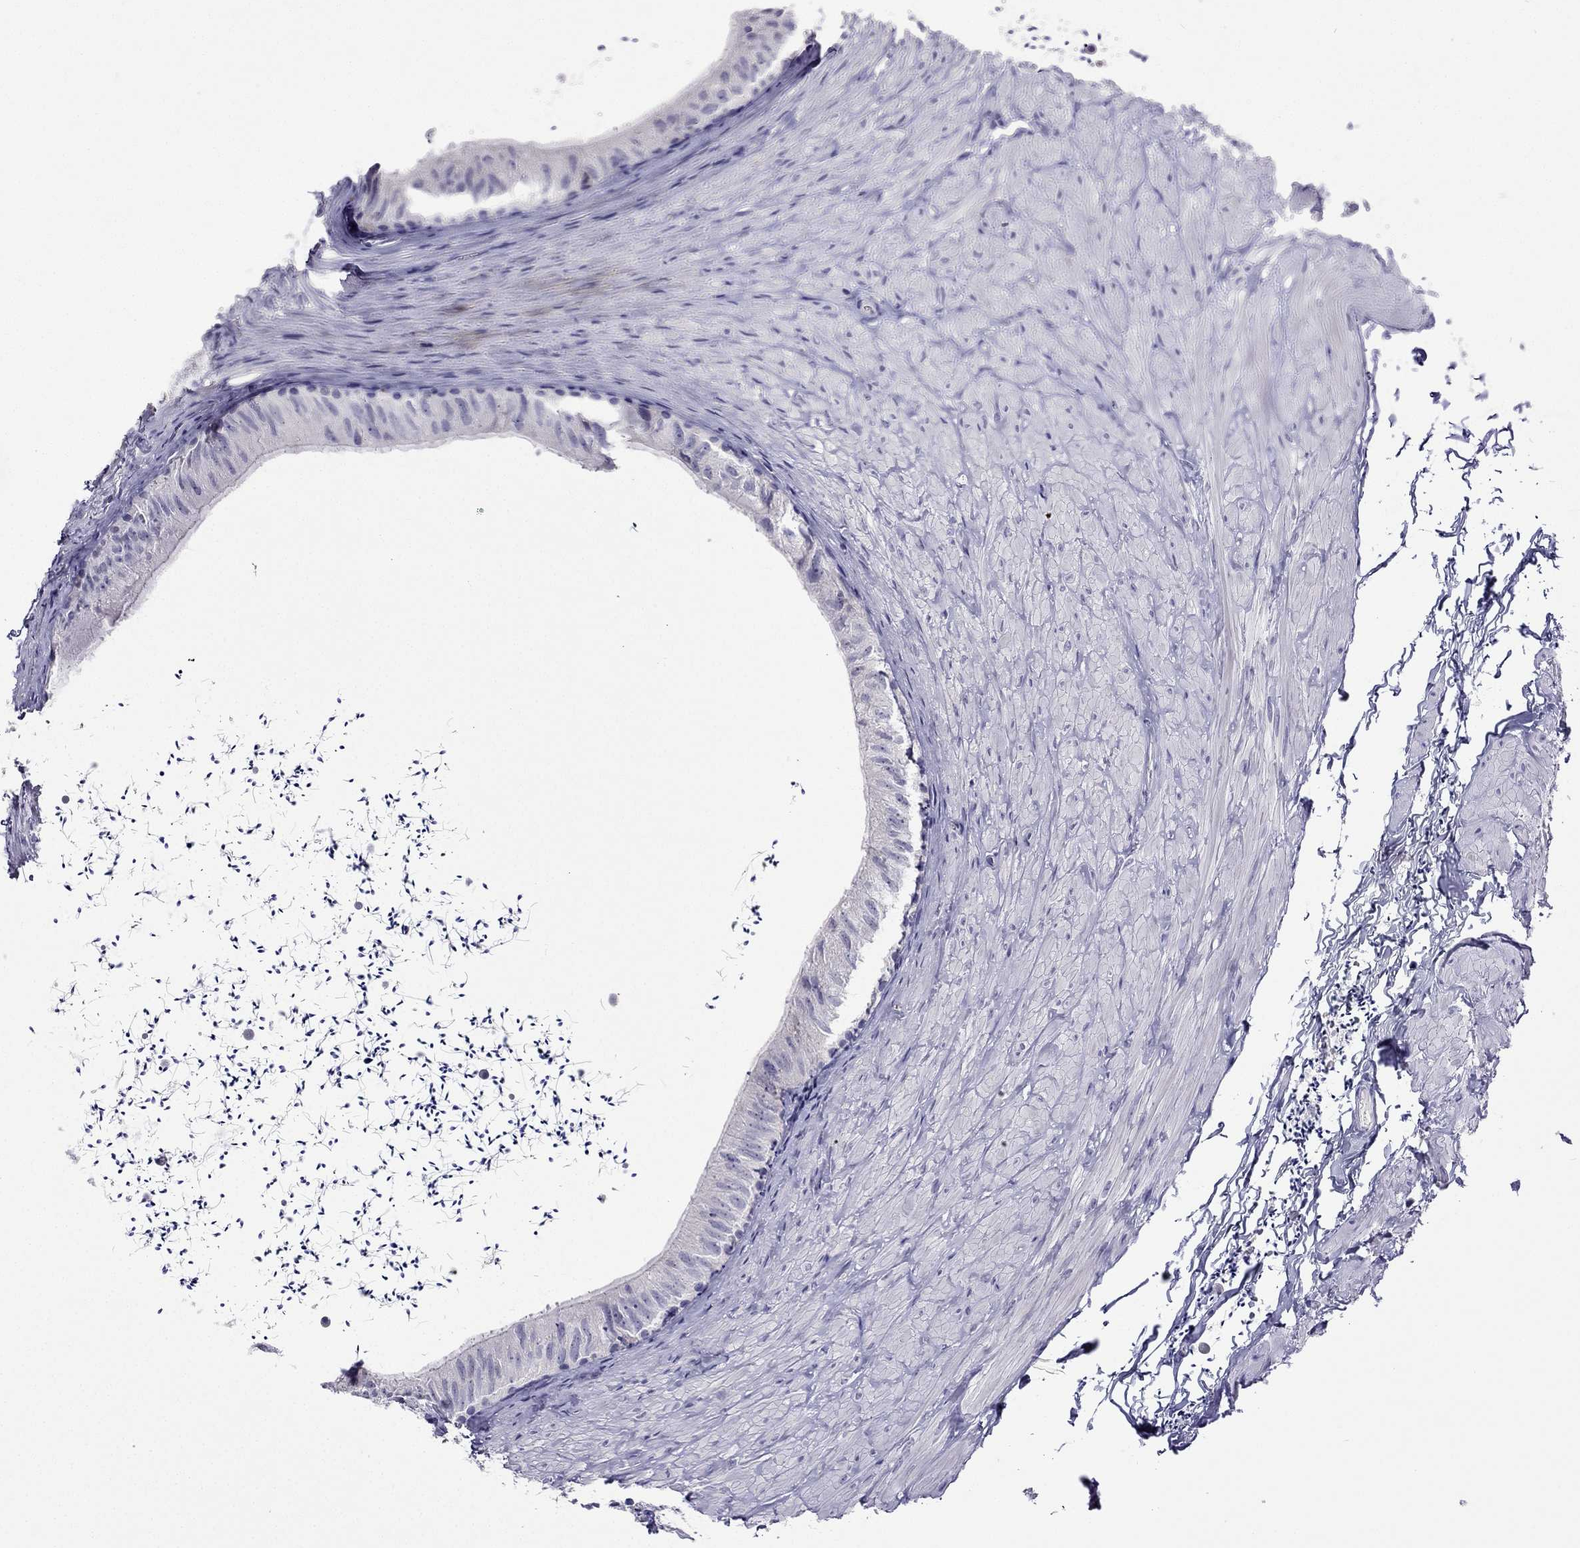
{"staining": {"intensity": "negative", "quantity": "none", "location": "none"}, "tissue": "epididymis", "cell_type": "Glandular cells", "image_type": "normal", "snomed": [{"axis": "morphology", "description": "Normal tissue, NOS"}, {"axis": "topography", "description": "Epididymis"}], "caption": "Immunohistochemical staining of unremarkable human epididymis demonstrates no significant staining in glandular cells. The staining was performed using DAB (3,3'-diaminobenzidine) to visualize the protein expression in brown, while the nuclei were stained in blue with hematoxylin (Magnification: 20x).", "gene": "KCNJ10", "patient": {"sex": "male", "age": 32}}